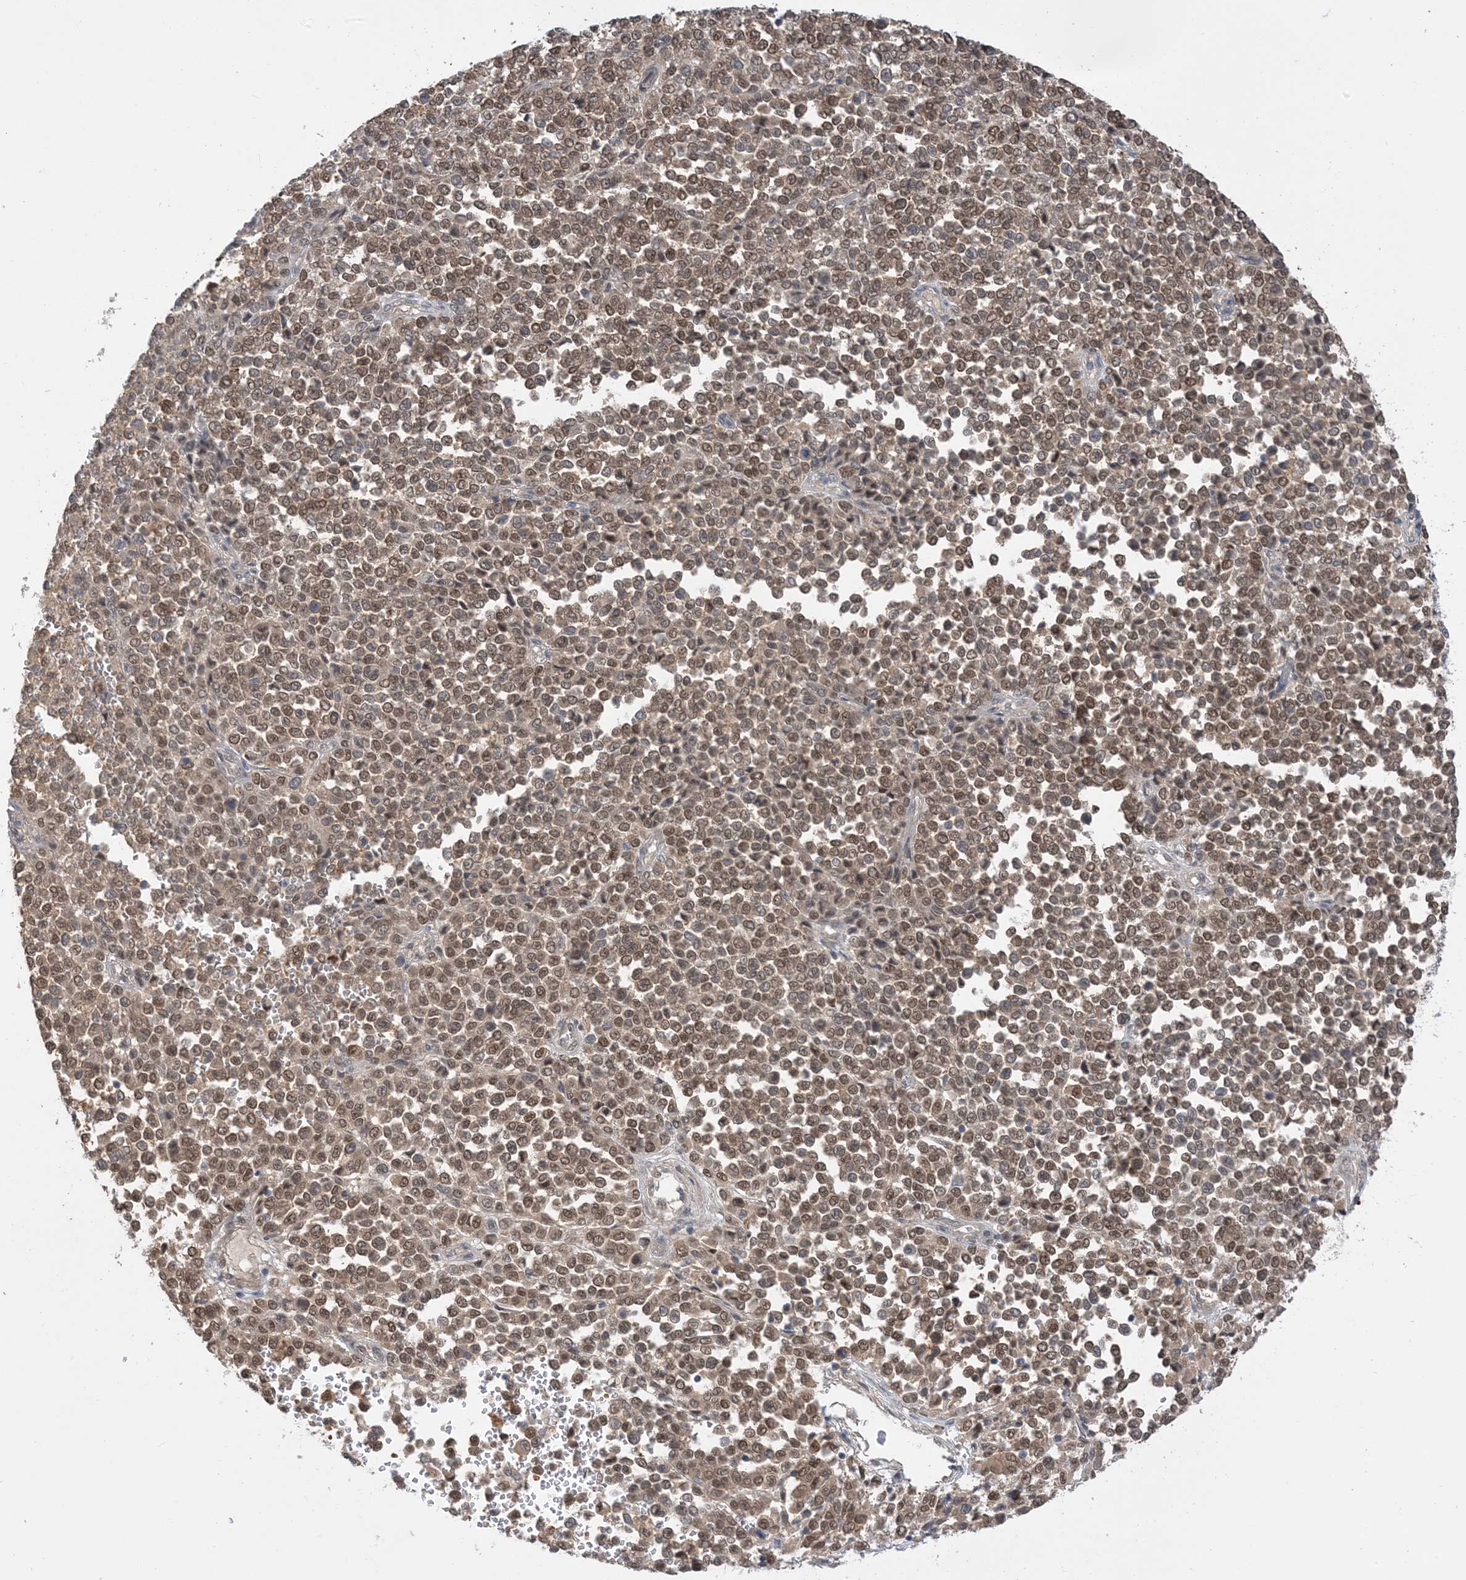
{"staining": {"intensity": "moderate", "quantity": ">75%", "location": "cytoplasmic/membranous,nuclear"}, "tissue": "melanoma", "cell_type": "Tumor cells", "image_type": "cancer", "snomed": [{"axis": "morphology", "description": "Malignant melanoma, Metastatic site"}, {"axis": "topography", "description": "Pancreas"}], "caption": "The photomicrograph exhibits immunohistochemical staining of melanoma. There is moderate cytoplasmic/membranous and nuclear expression is identified in approximately >75% of tumor cells. The protein is shown in brown color, while the nuclei are stained blue.", "gene": "WDR26", "patient": {"sex": "female", "age": 30}}